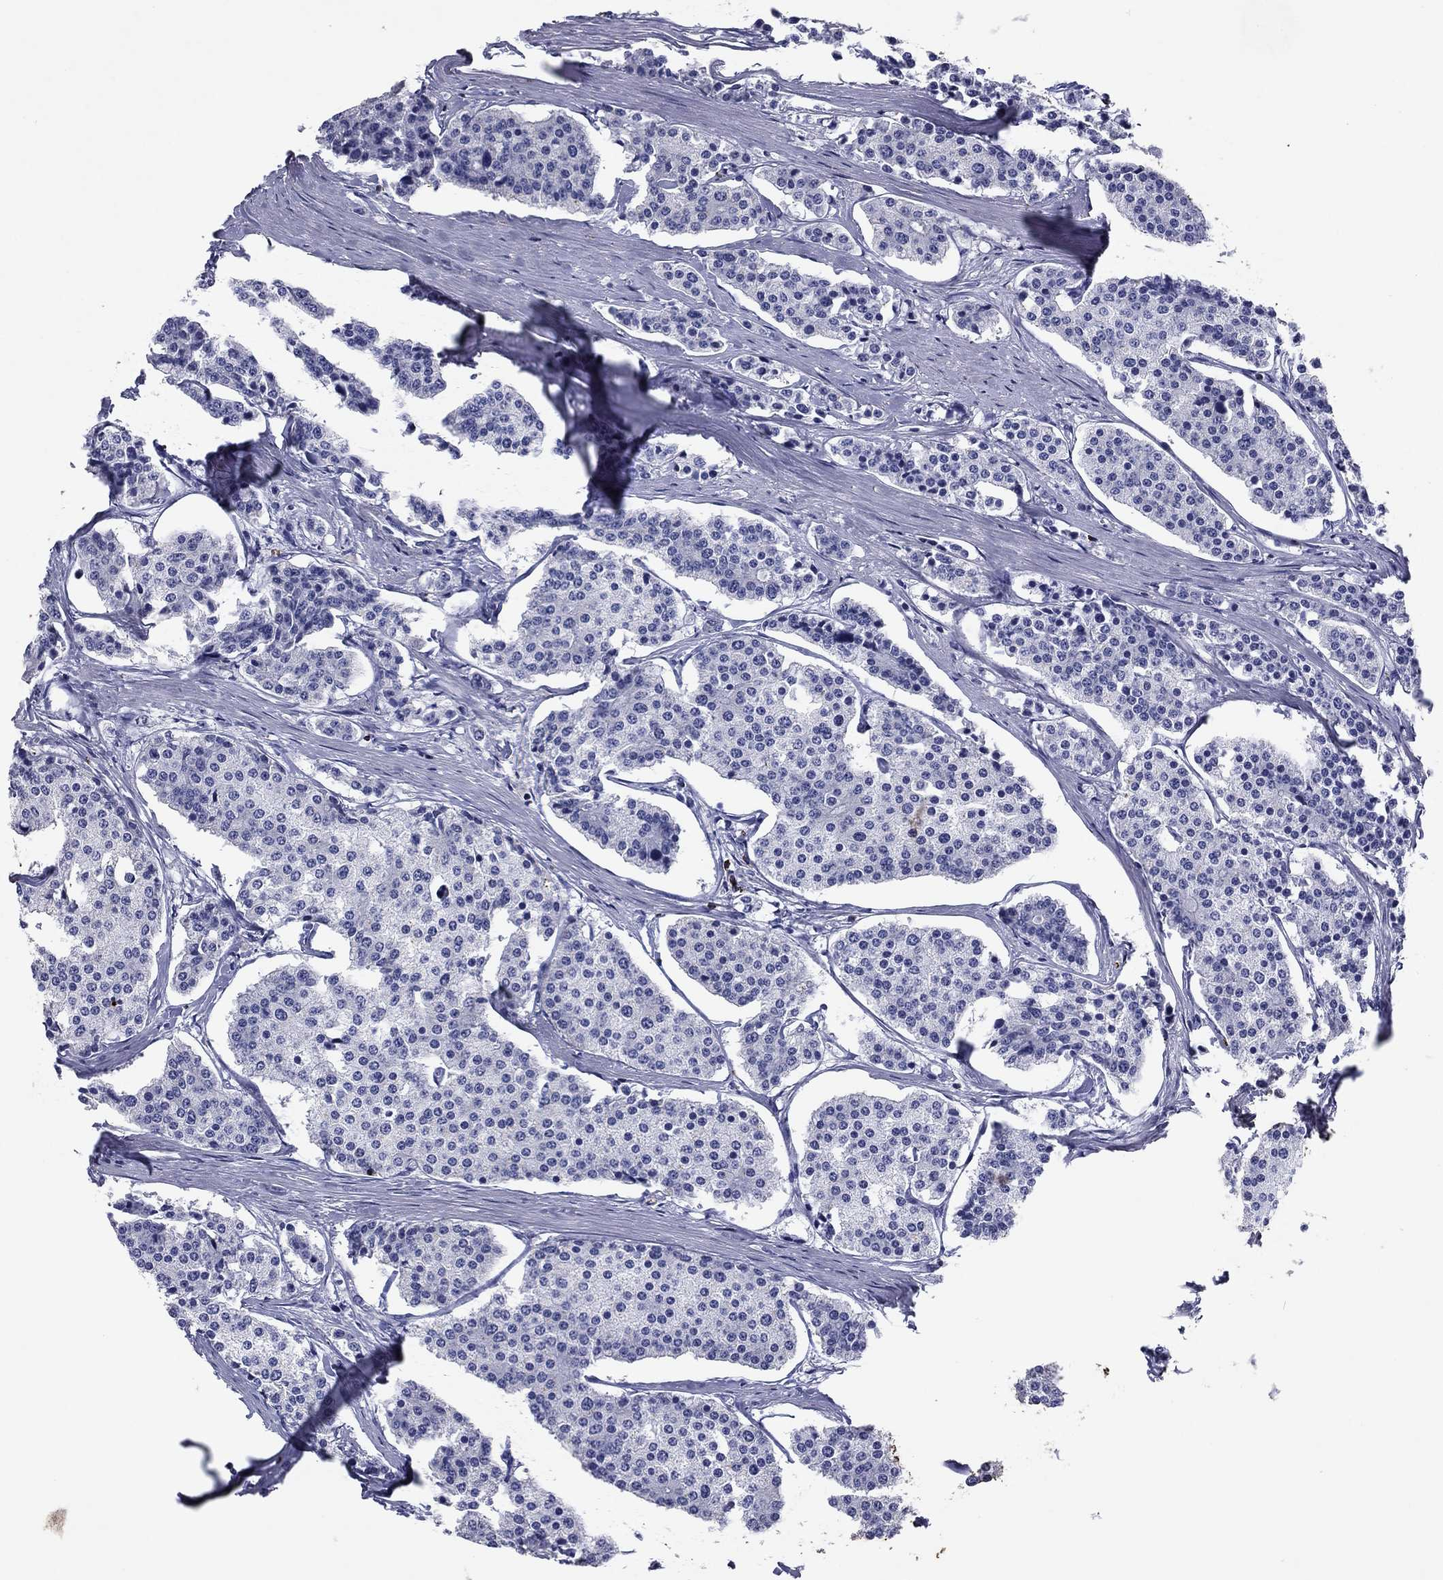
{"staining": {"intensity": "negative", "quantity": "none", "location": "none"}, "tissue": "carcinoid", "cell_type": "Tumor cells", "image_type": "cancer", "snomed": [{"axis": "morphology", "description": "Carcinoid, malignant, NOS"}, {"axis": "topography", "description": "Small intestine"}], "caption": "Malignant carcinoid was stained to show a protein in brown. There is no significant positivity in tumor cells. Nuclei are stained in blue.", "gene": "GZMK", "patient": {"sex": "female", "age": 65}}